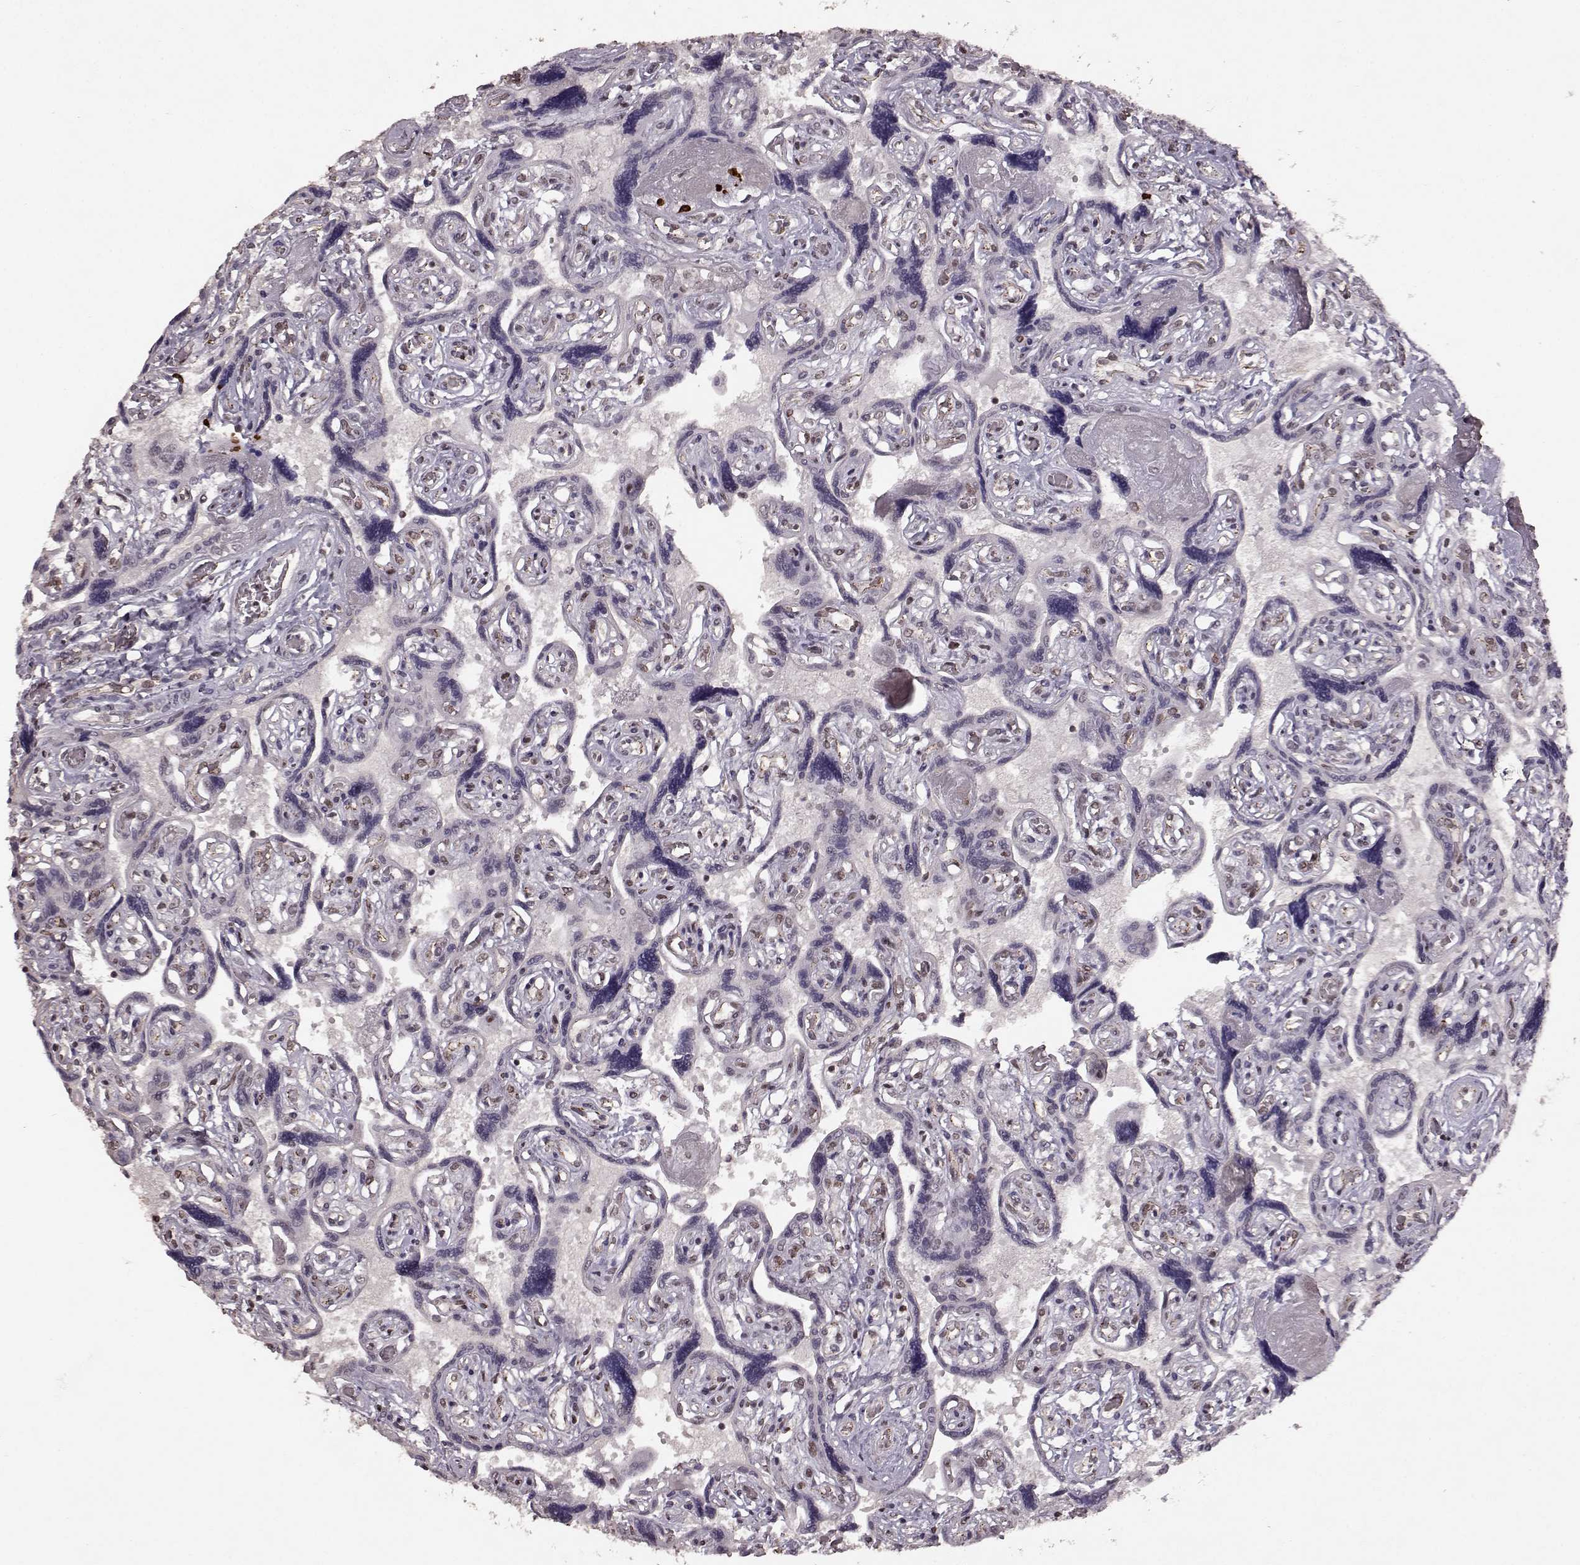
{"staining": {"intensity": "strong", "quantity": ">75%", "location": "nuclear"}, "tissue": "placenta", "cell_type": "Decidual cells", "image_type": "normal", "snomed": [{"axis": "morphology", "description": "Normal tissue, NOS"}, {"axis": "topography", "description": "Placenta"}], "caption": "Brown immunohistochemical staining in benign placenta exhibits strong nuclear positivity in approximately >75% of decidual cells. (DAB = brown stain, brightfield microscopy at high magnification).", "gene": "RRAGD", "patient": {"sex": "female", "age": 32}}